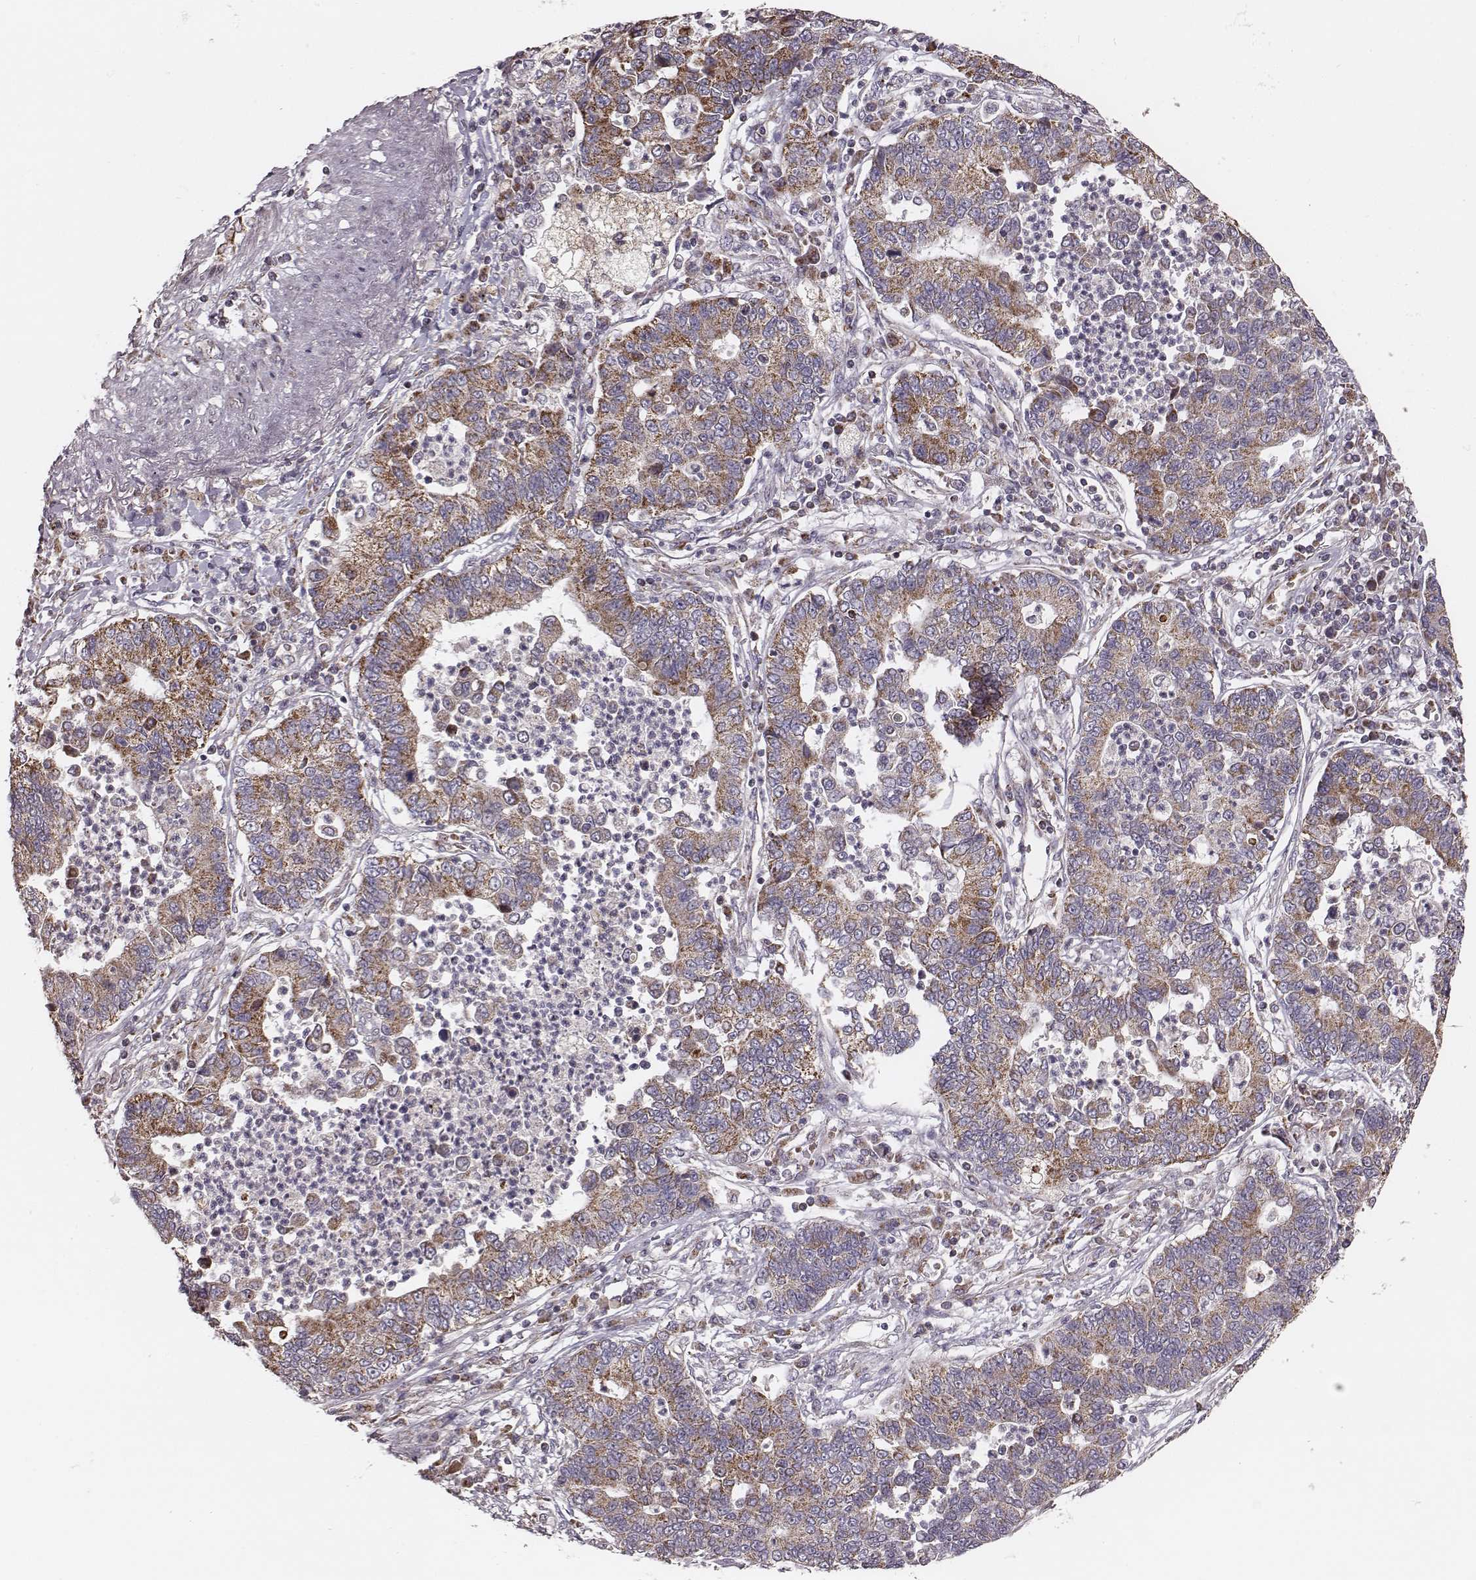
{"staining": {"intensity": "moderate", "quantity": ">75%", "location": "cytoplasmic/membranous"}, "tissue": "lung cancer", "cell_type": "Tumor cells", "image_type": "cancer", "snomed": [{"axis": "morphology", "description": "Adenocarcinoma, NOS"}, {"axis": "topography", "description": "Lung"}], "caption": "Lung adenocarcinoma was stained to show a protein in brown. There is medium levels of moderate cytoplasmic/membranous positivity in approximately >75% of tumor cells.", "gene": "TUFM", "patient": {"sex": "female", "age": 57}}